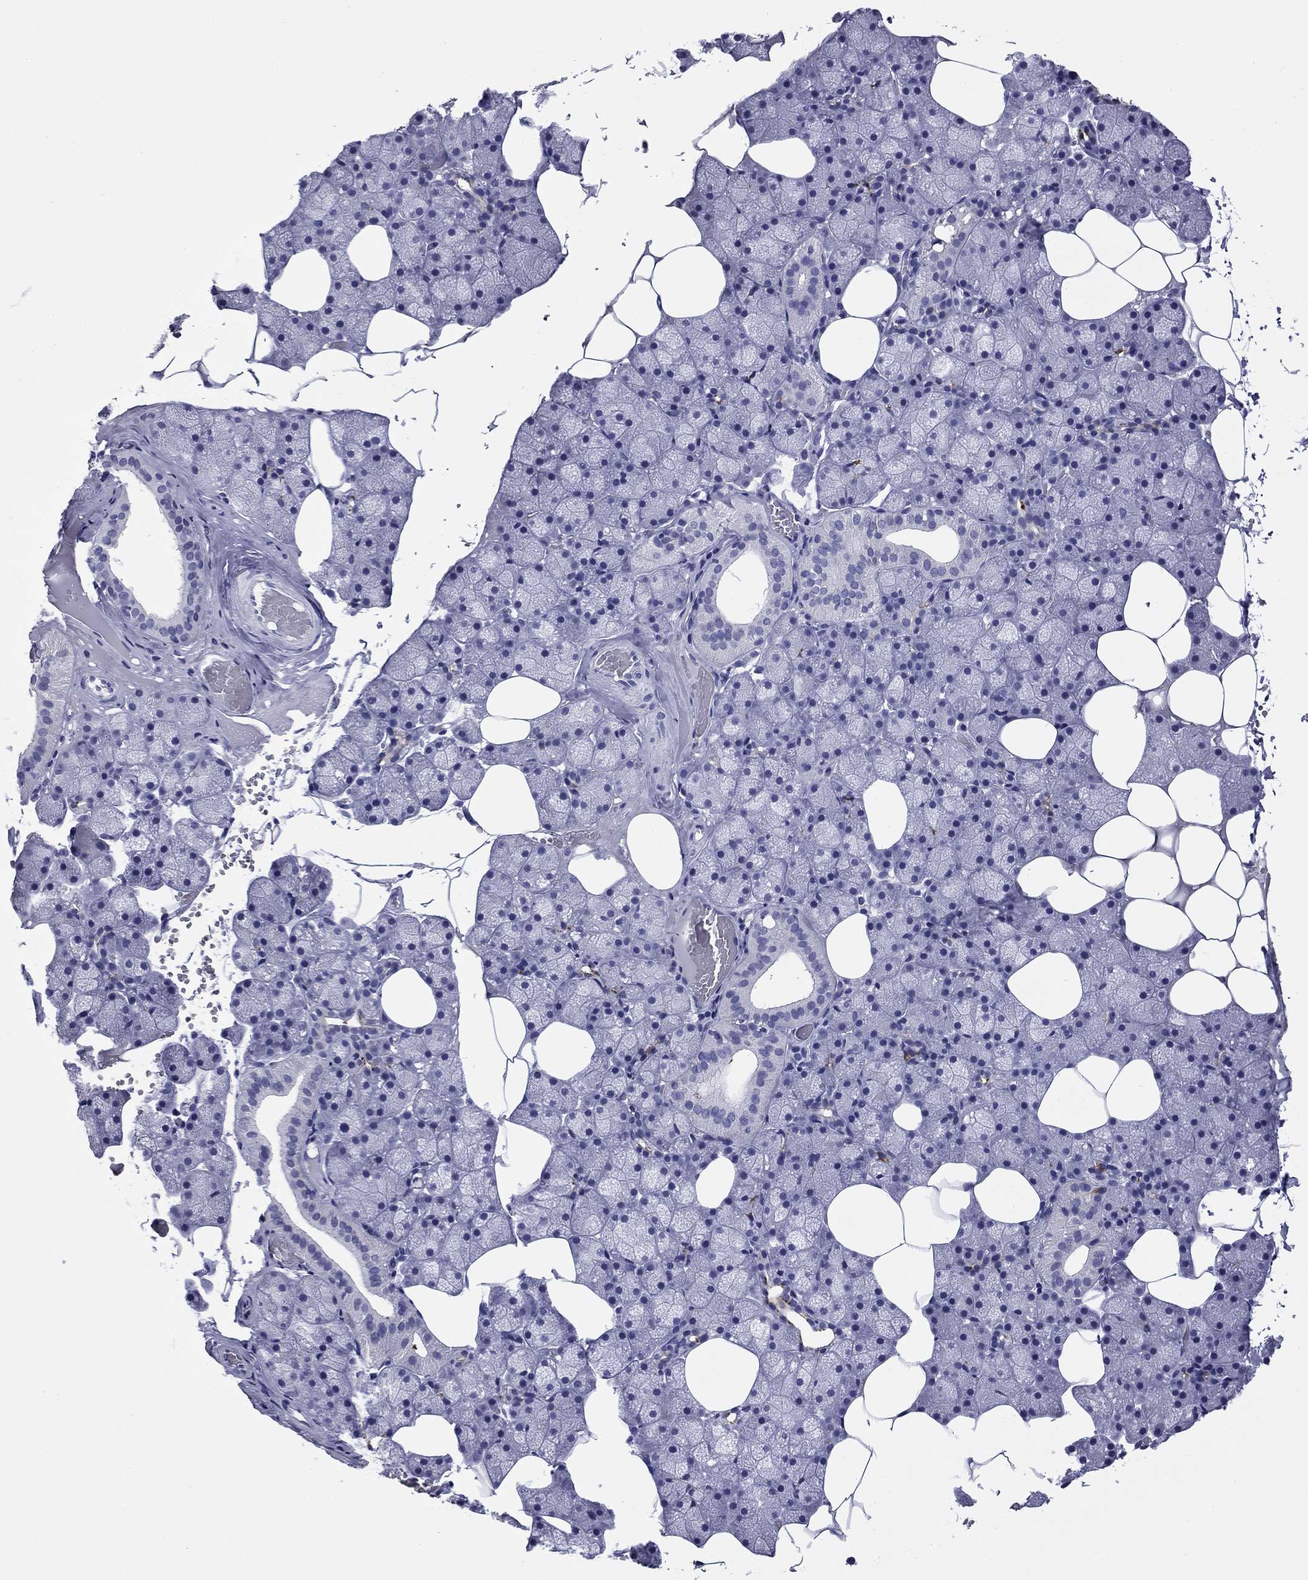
{"staining": {"intensity": "strong", "quantity": "<25%", "location": "cytoplasmic/membranous"}, "tissue": "salivary gland", "cell_type": "Glandular cells", "image_type": "normal", "snomed": [{"axis": "morphology", "description": "Normal tissue, NOS"}, {"axis": "topography", "description": "Salivary gland"}], "caption": "The image shows immunohistochemical staining of benign salivary gland. There is strong cytoplasmic/membranous positivity is seen in approximately <25% of glandular cells. The protein of interest is stained brown, and the nuclei are stained in blue (DAB IHC with brightfield microscopy, high magnification).", "gene": "ABCC2", "patient": {"sex": "male", "age": 38}}